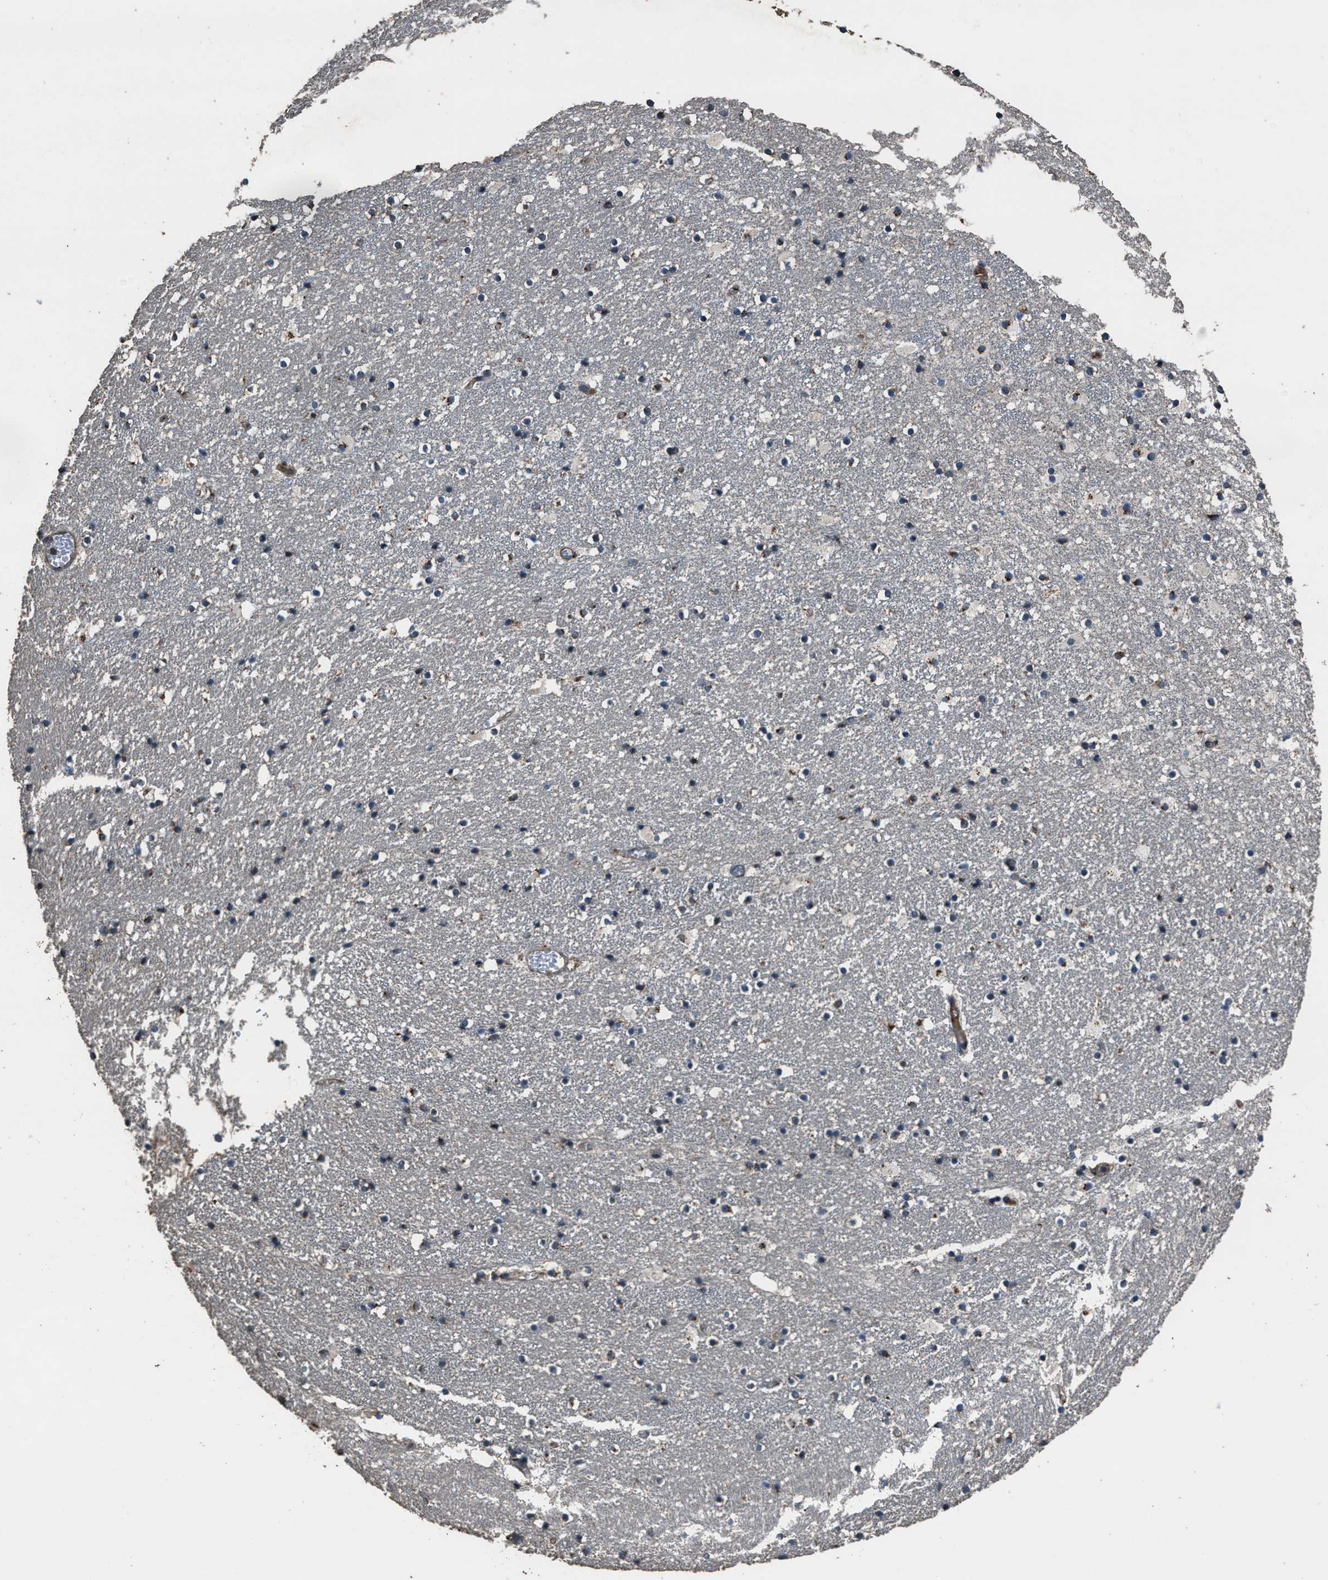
{"staining": {"intensity": "moderate", "quantity": "25%-75%", "location": "cytoplasmic/membranous"}, "tissue": "caudate", "cell_type": "Glial cells", "image_type": "normal", "snomed": [{"axis": "morphology", "description": "Normal tissue, NOS"}, {"axis": "topography", "description": "Lateral ventricle wall"}], "caption": "IHC of unremarkable human caudate shows medium levels of moderate cytoplasmic/membranous expression in about 25%-75% of glial cells.", "gene": "SLC38A10", "patient": {"sex": "male", "age": 45}}